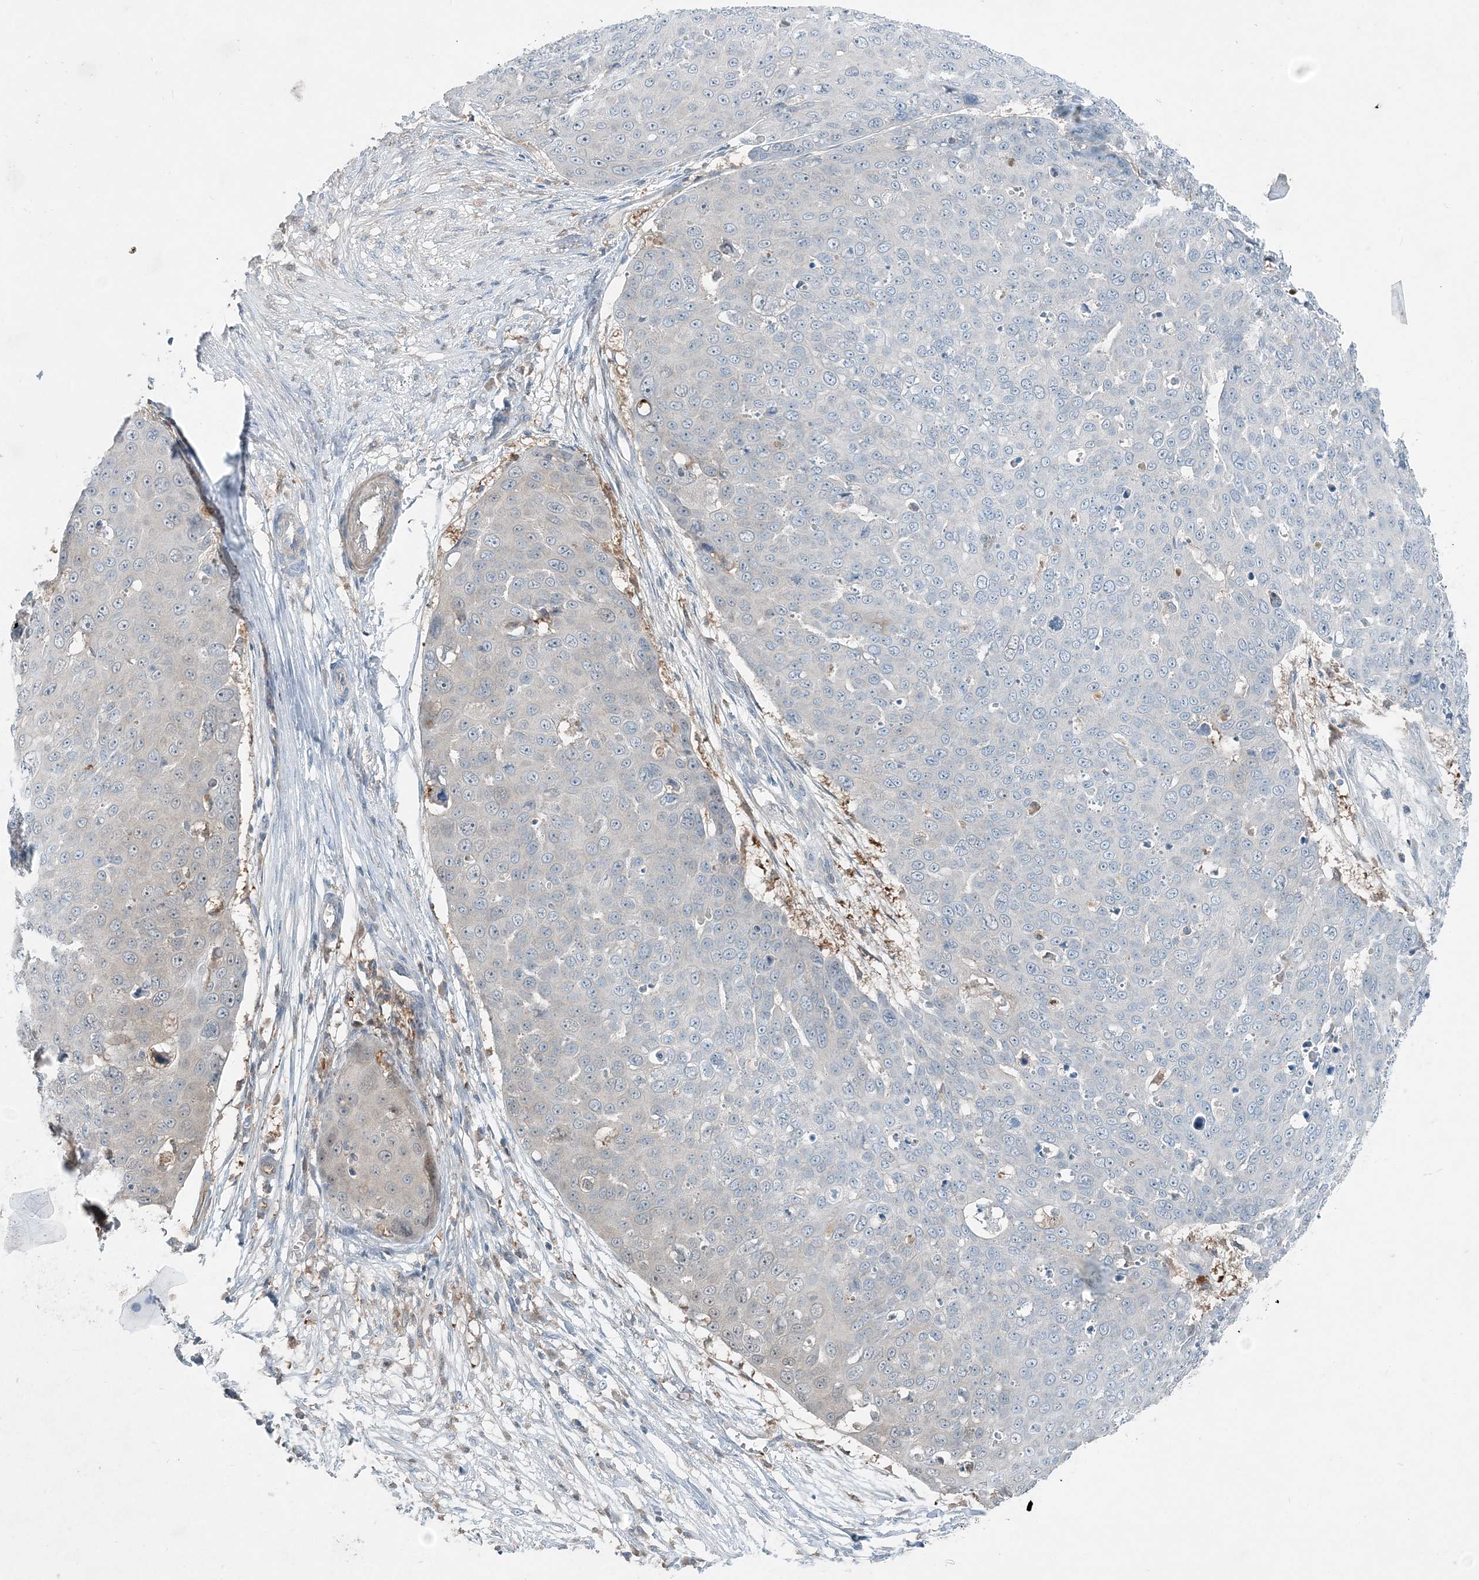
{"staining": {"intensity": "negative", "quantity": "none", "location": "none"}, "tissue": "skin cancer", "cell_type": "Tumor cells", "image_type": "cancer", "snomed": [{"axis": "morphology", "description": "Squamous cell carcinoma, NOS"}, {"axis": "topography", "description": "Skin"}], "caption": "Image shows no protein positivity in tumor cells of skin cancer tissue.", "gene": "ARMH1", "patient": {"sex": "male", "age": 71}}